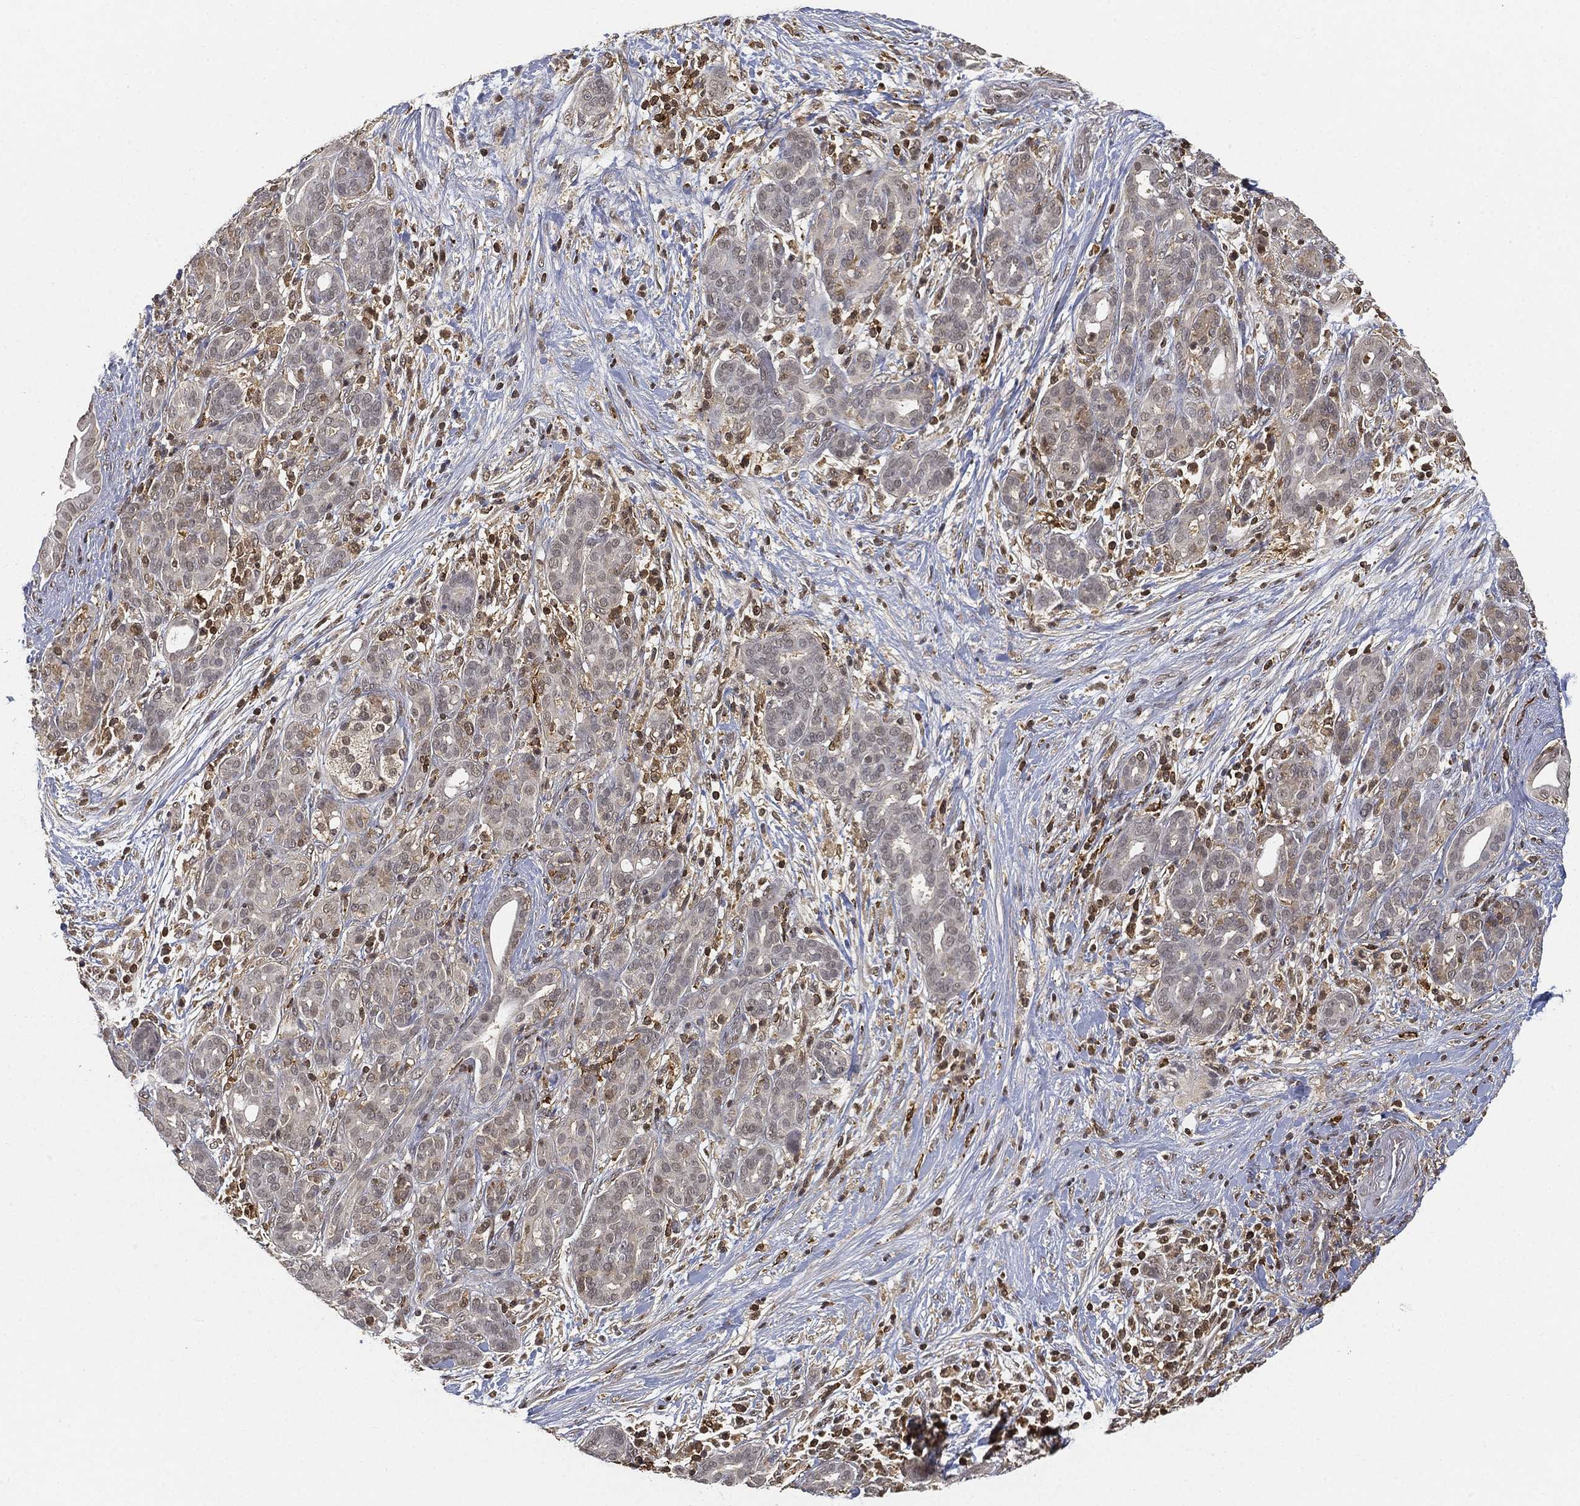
{"staining": {"intensity": "weak", "quantity": "<25%", "location": "nuclear"}, "tissue": "pancreatic cancer", "cell_type": "Tumor cells", "image_type": "cancer", "snomed": [{"axis": "morphology", "description": "Adenocarcinoma, NOS"}, {"axis": "topography", "description": "Pancreas"}], "caption": "Pancreatic adenocarcinoma stained for a protein using IHC shows no staining tumor cells.", "gene": "WDR26", "patient": {"sex": "male", "age": 44}}